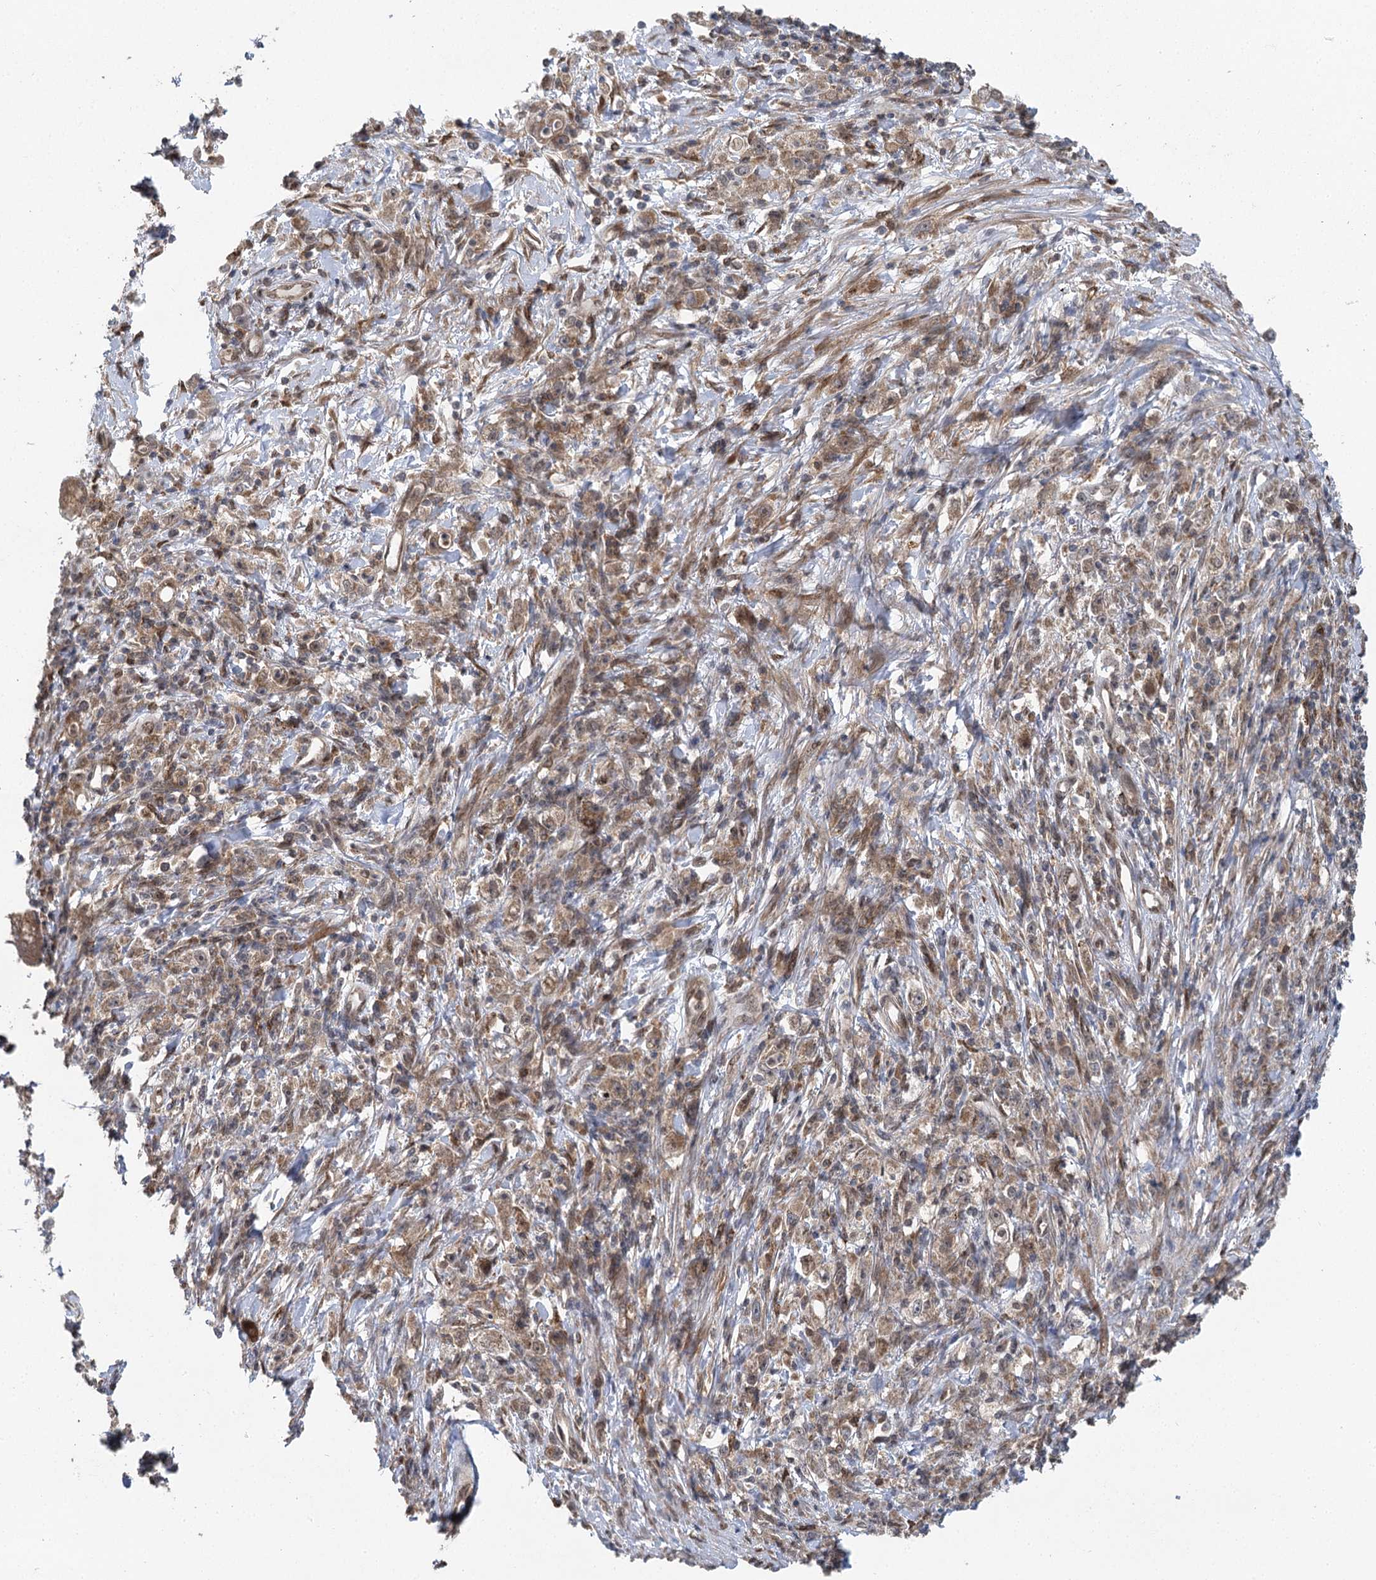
{"staining": {"intensity": "weak", "quantity": ">75%", "location": "cytoplasmic/membranous"}, "tissue": "stomach cancer", "cell_type": "Tumor cells", "image_type": "cancer", "snomed": [{"axis": "morphology", "description": "Adenocarcinoma, NOS"}, {"axis": "topography", "description": "Stomach"}], "caption": "Stomach cancer stained with a protein marker reveals weak staining in tumor cells.", "gene": "C12orf4", "patient": {"sex": "female", "age": 59}}